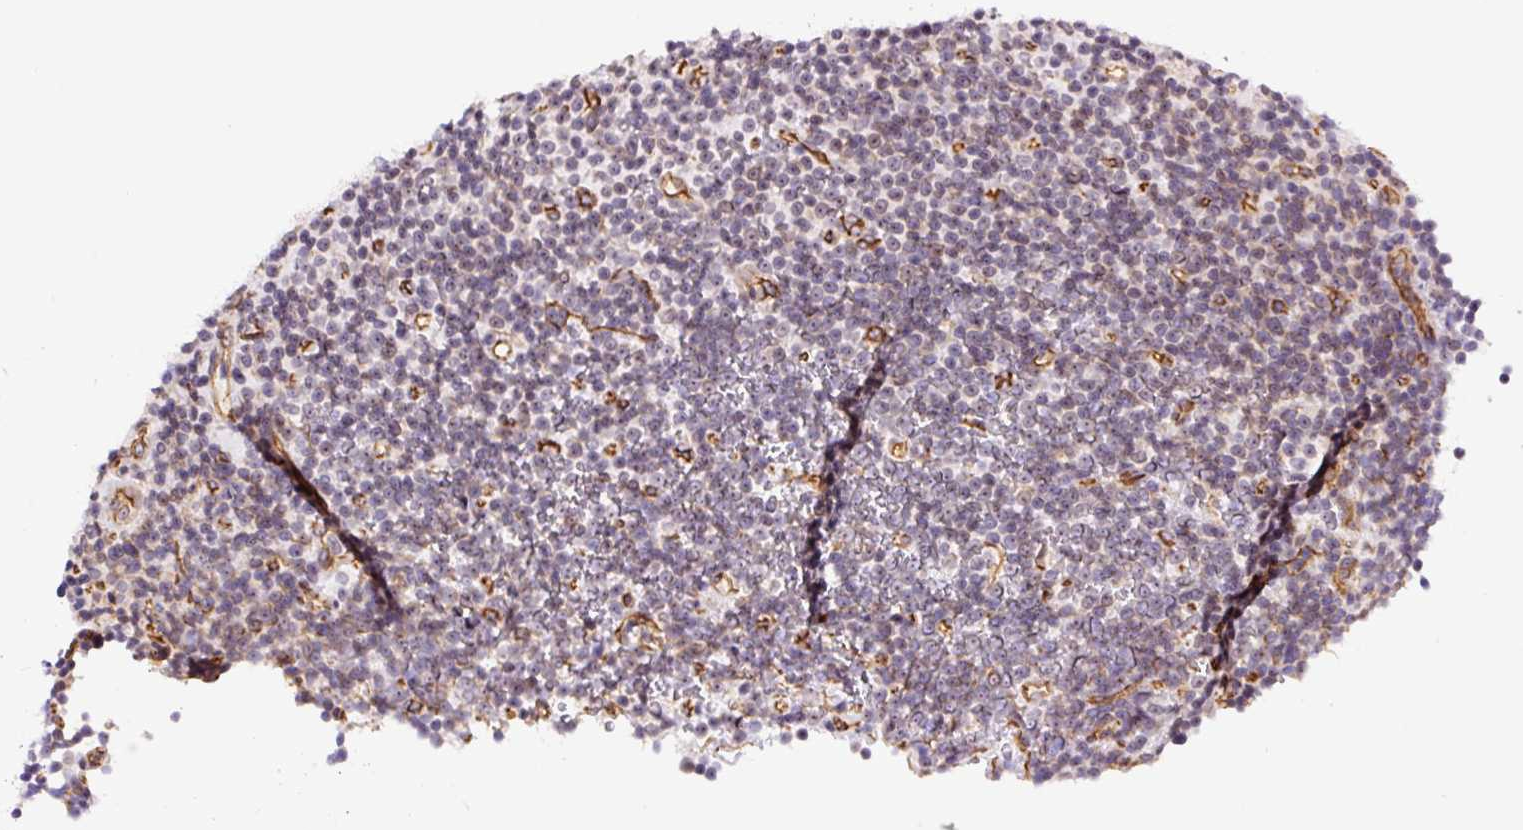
{"staining": {"intensity": "negative", "quantity": "none", "location": "none"}, "tissue": "lymphoma", "cell_type": "Tumor cells", "image_type": "cancer", "snomed": [{"axis": "morphology", "description": "Malignant lymphoma, non-Hodgkin's type, Low grade"}, {"axis": "topography", "description": "Lymph node"}], "caption": "This is an immunohistochemistry (IHC) micrograph of low-grade malignant lymphoma, non-Hodgkin's type. There is no staining in tumor cells.", "gene": "MYO5C", "patient": {"sex": "female", "age": 67}}